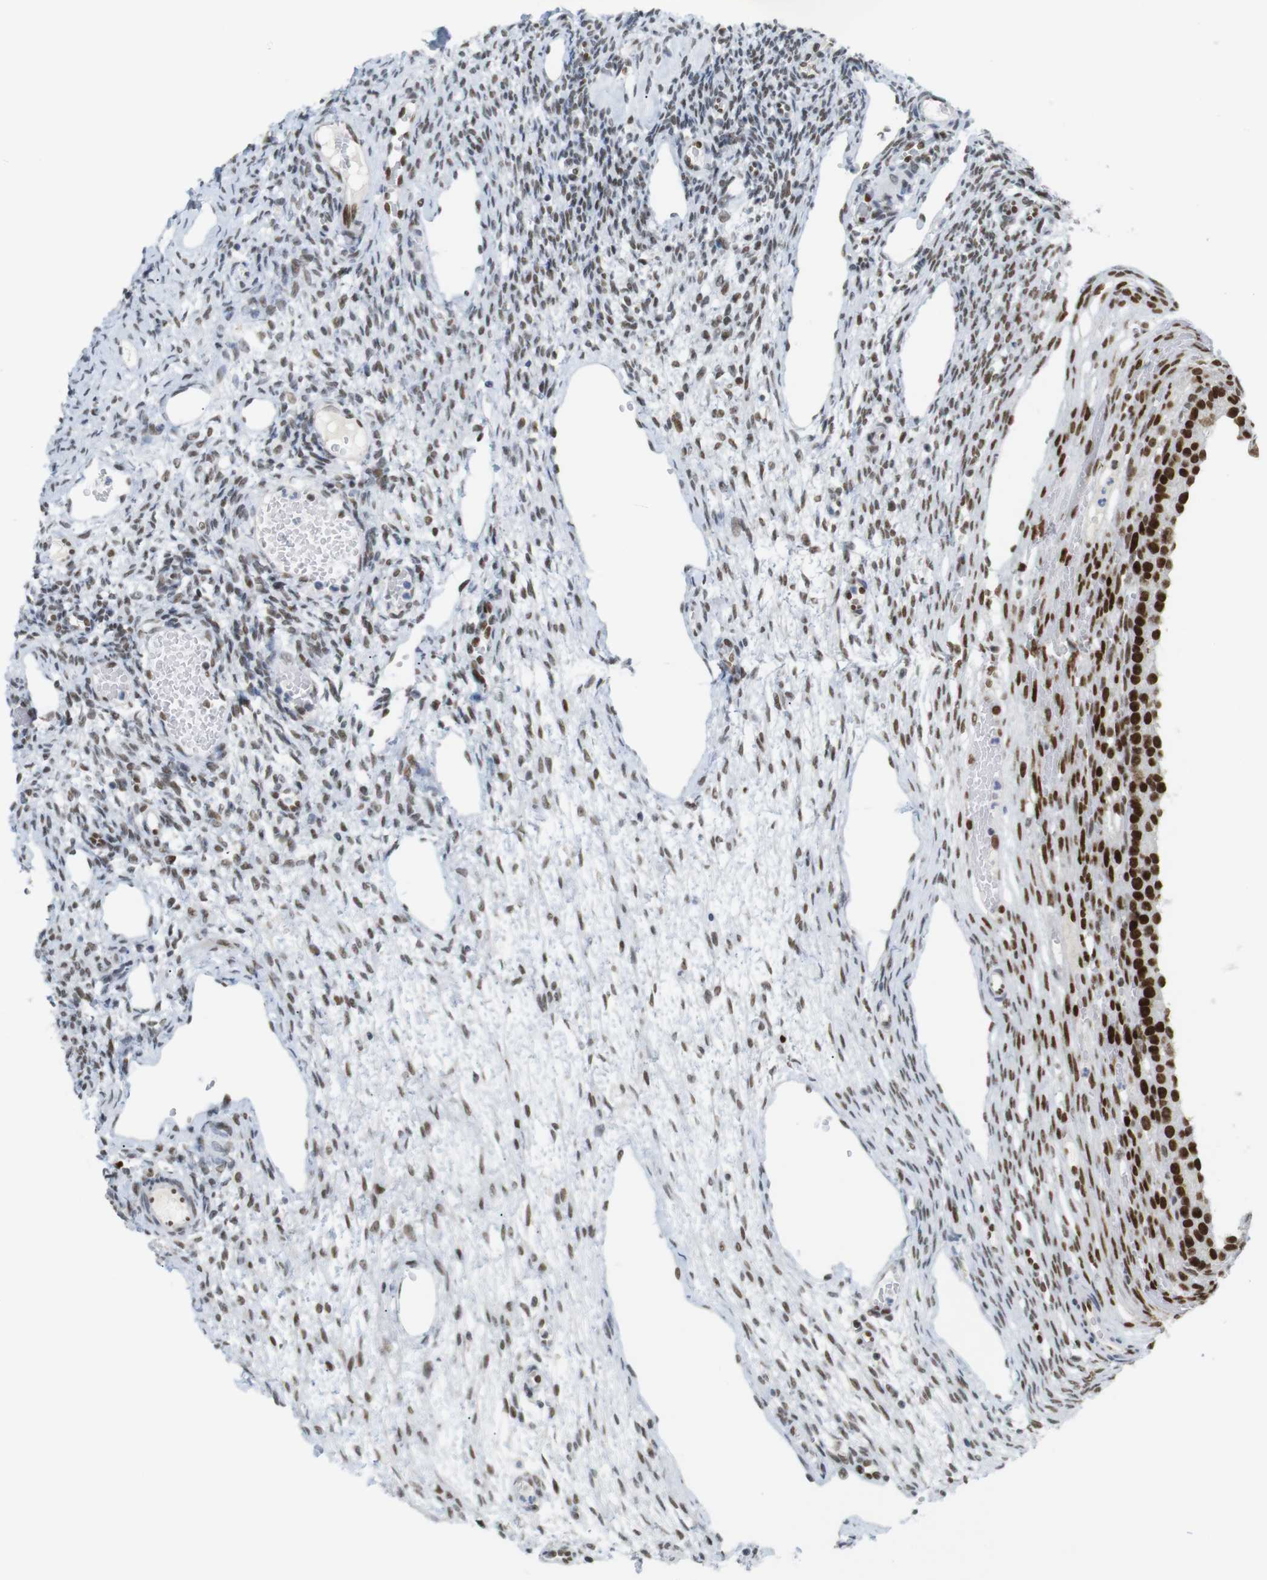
{"staining": {"intensity": "moderate", "quantity": ">75%", "location": "nuclear"}, "tissue": "ovary", "cell_type": "Ovarian stroma cells", "image_type": "normal", "snomed": [{"axis": "morphology", "description": "Normal tissue, NOS"}, {"axis": "topography", "description": "Ovary"}], "caption": "Moderate nuclear protein positivity is identified in approximately >75% of ovarian stroma cells in ovary. (Stains: DAB in brown, nuclei in blue, Microscopy: brightfield microscopy at high magnification).", "gene": "RIOX2", "patient": {"sex": "female", "age": 33}}